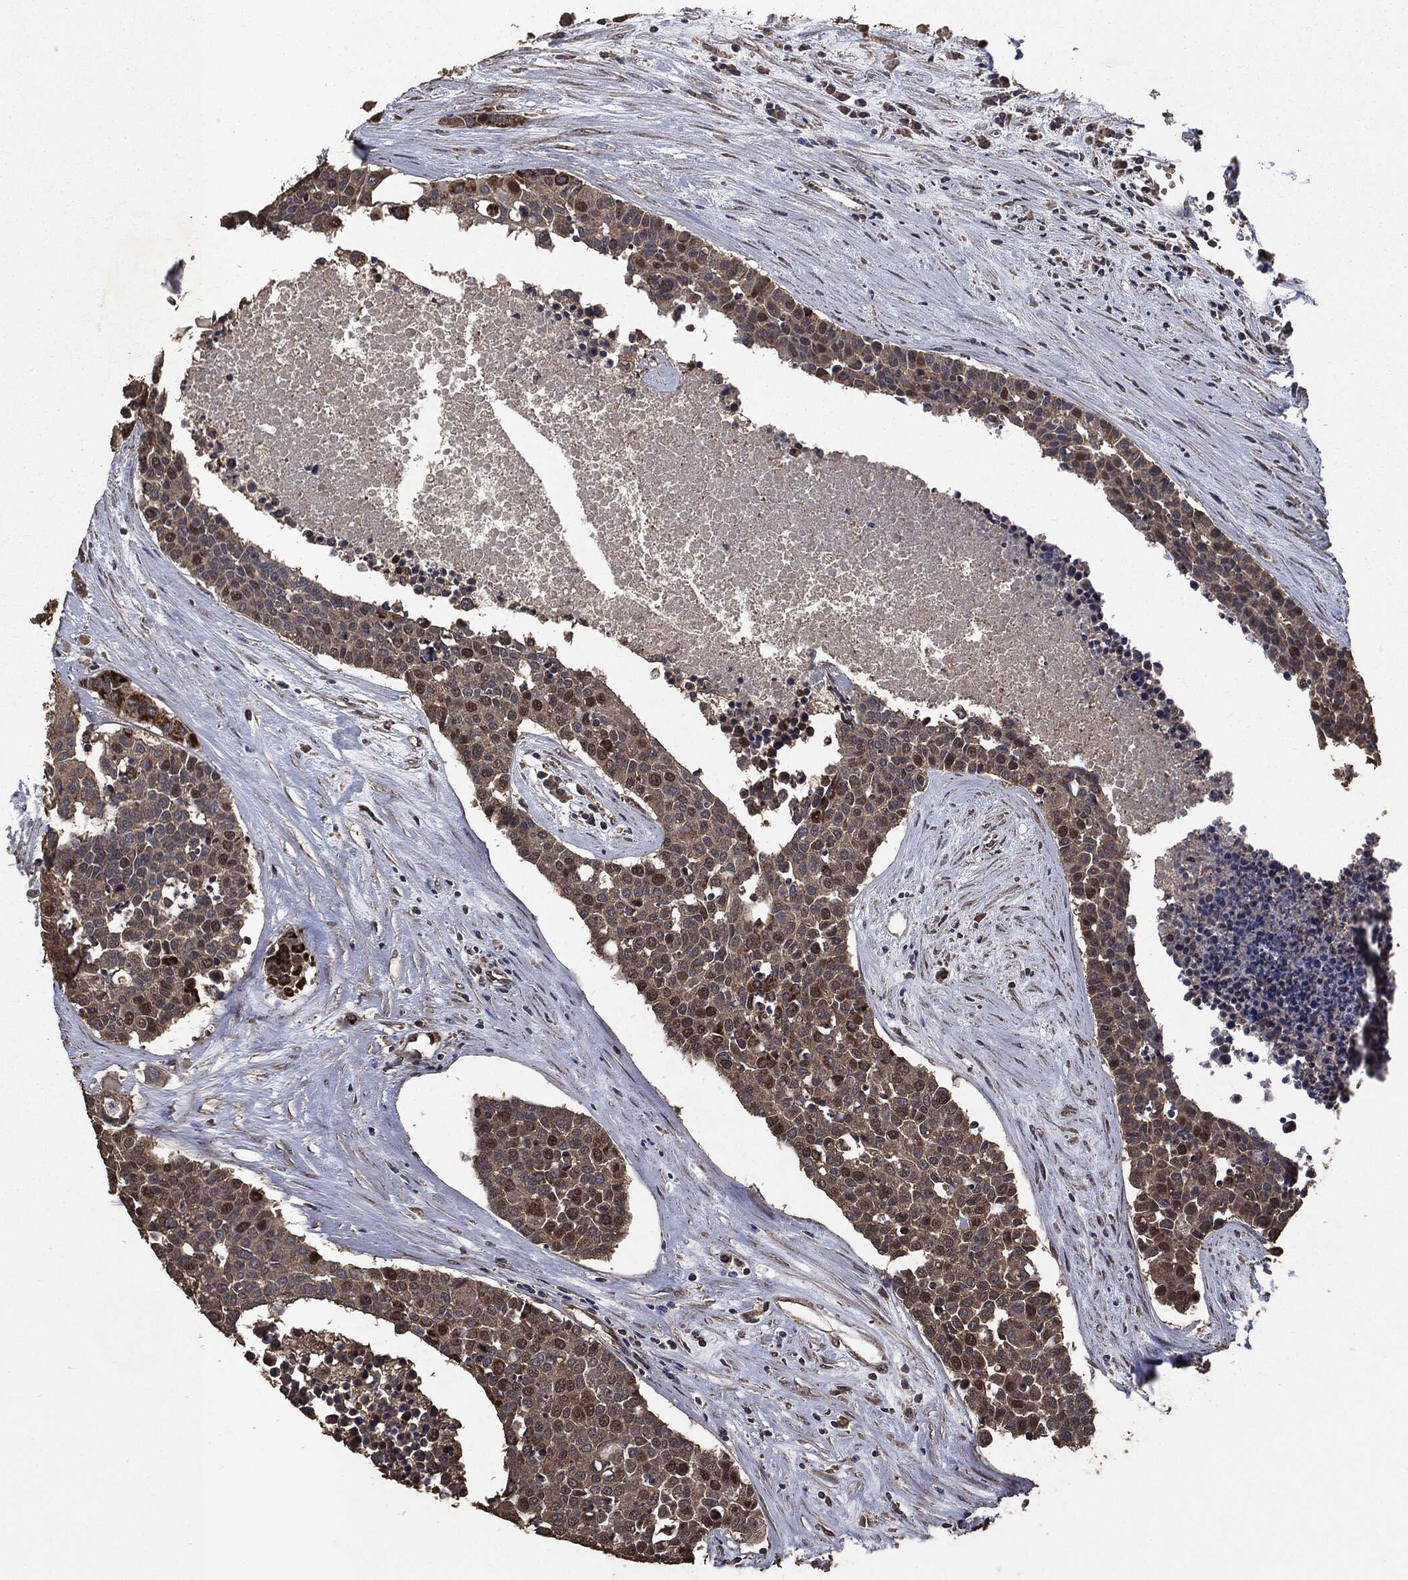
{"staining": {"intensity": "moderate", "quantity": "25%-75%", "location": "cytoplasmic/membranous,nuclear"}, "tissue": "carcinoid", "cell_type": "Tumor cells", "image_type": "cancer", "snomed": [{"axis": "morphology", "description": "Carcinoid, malignant, NOS"}, {"axis": "topography", "description": "Colon"}], "caption": "Carcinoid stained with DAB IHC demonstrates medium levels of moderate cytoplasmic/membranous and nuclear staining in about 25%-75% of tumor cells.", "gene": "PPP6R2", "patient": {"sex": "male", "age": 81}}